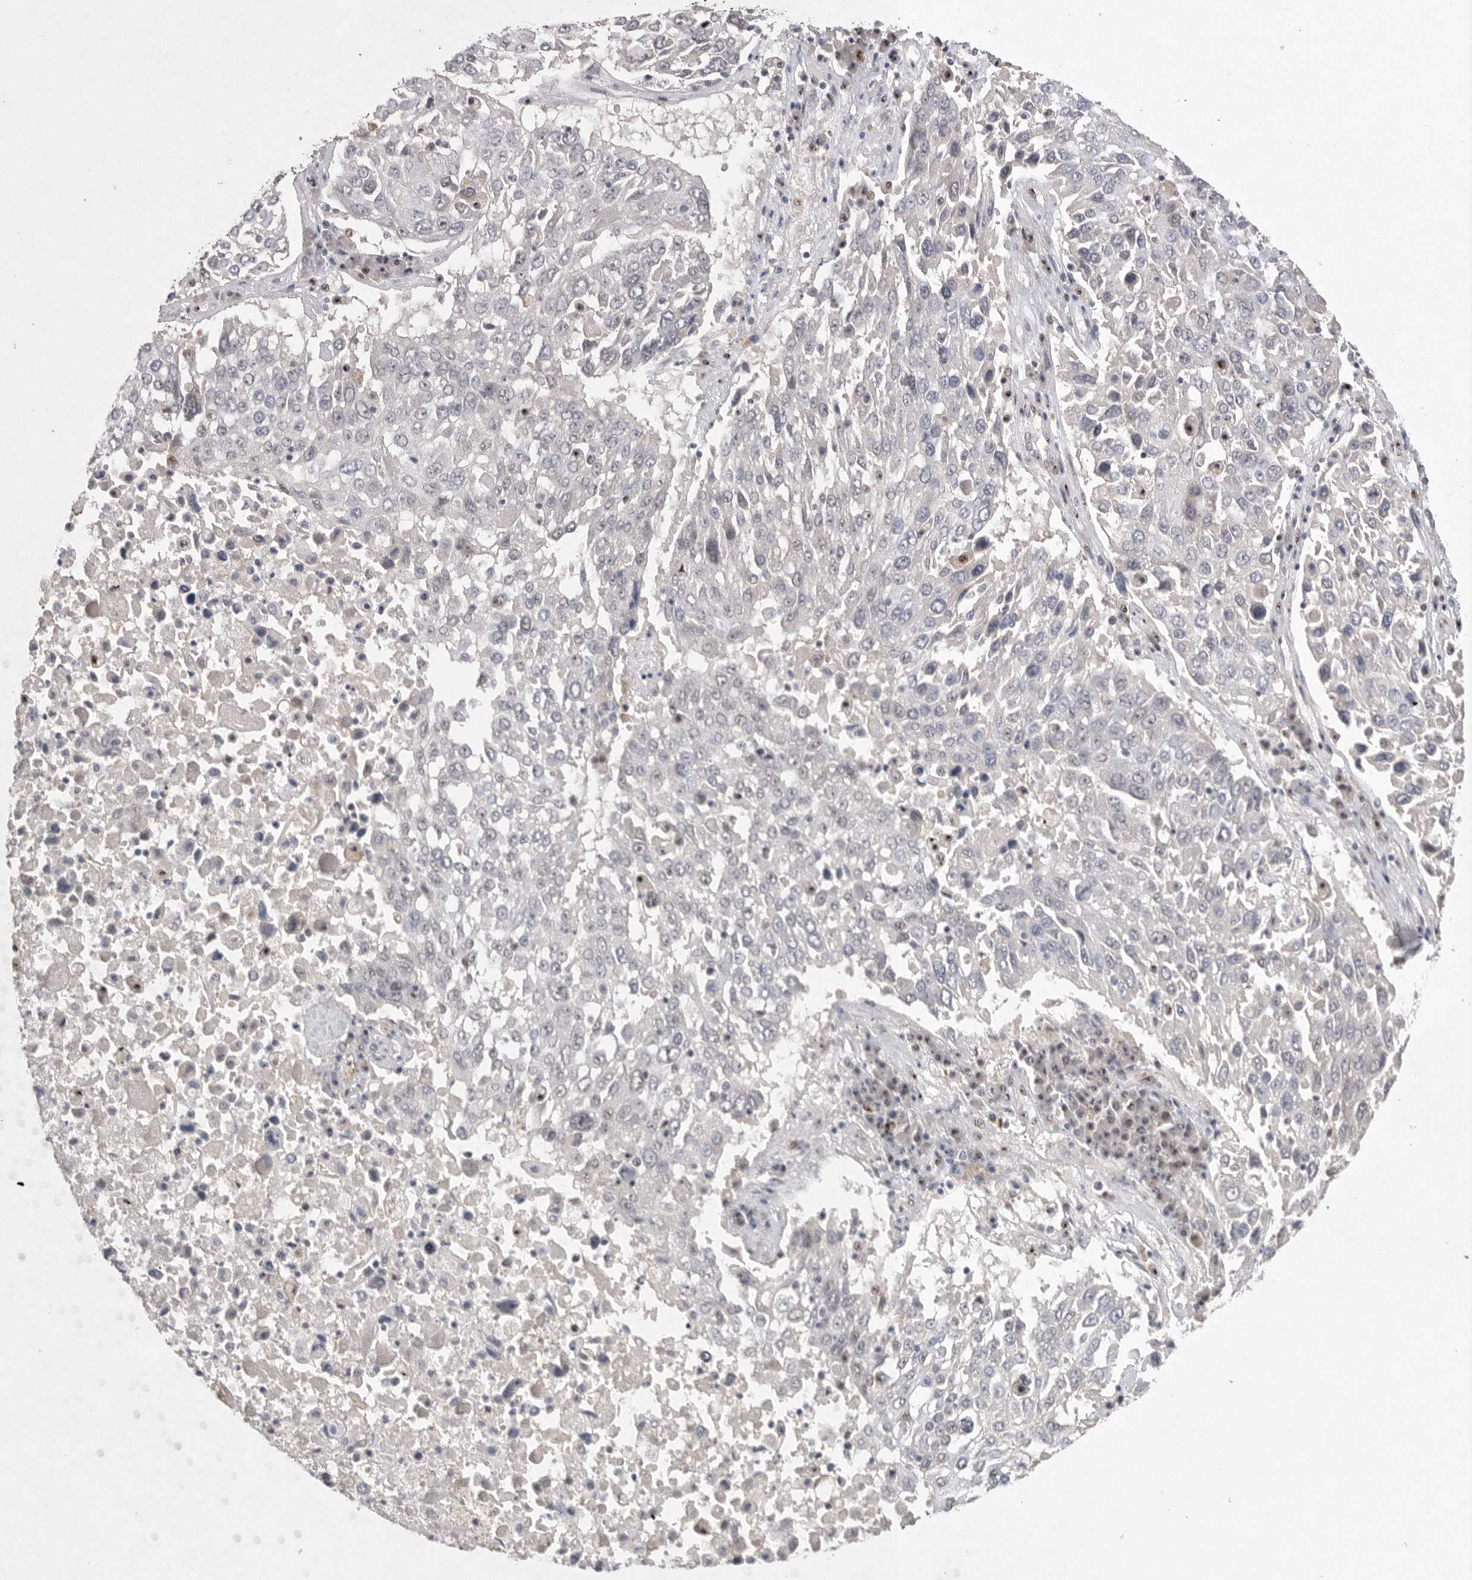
{"staining": {"intensity": "negative", "quantity": "none", "location": "none"}, "tissue": "lung cancer", "cell_type": "Tumor cells", "image_type": "cancer", "snomed": [{"axis": "morphology", "description": "Squamous cell carcinoma, NOS"}, {"axis": "topography", "description": "Lung"}], "caption": "Human lung cancer (squamous cell carcinoma) stained for a protein using immunohistochemistry shows no positivity in tumor cells.", "gene": "HUS1", "patient": {"sex": "male", "age": 65}}